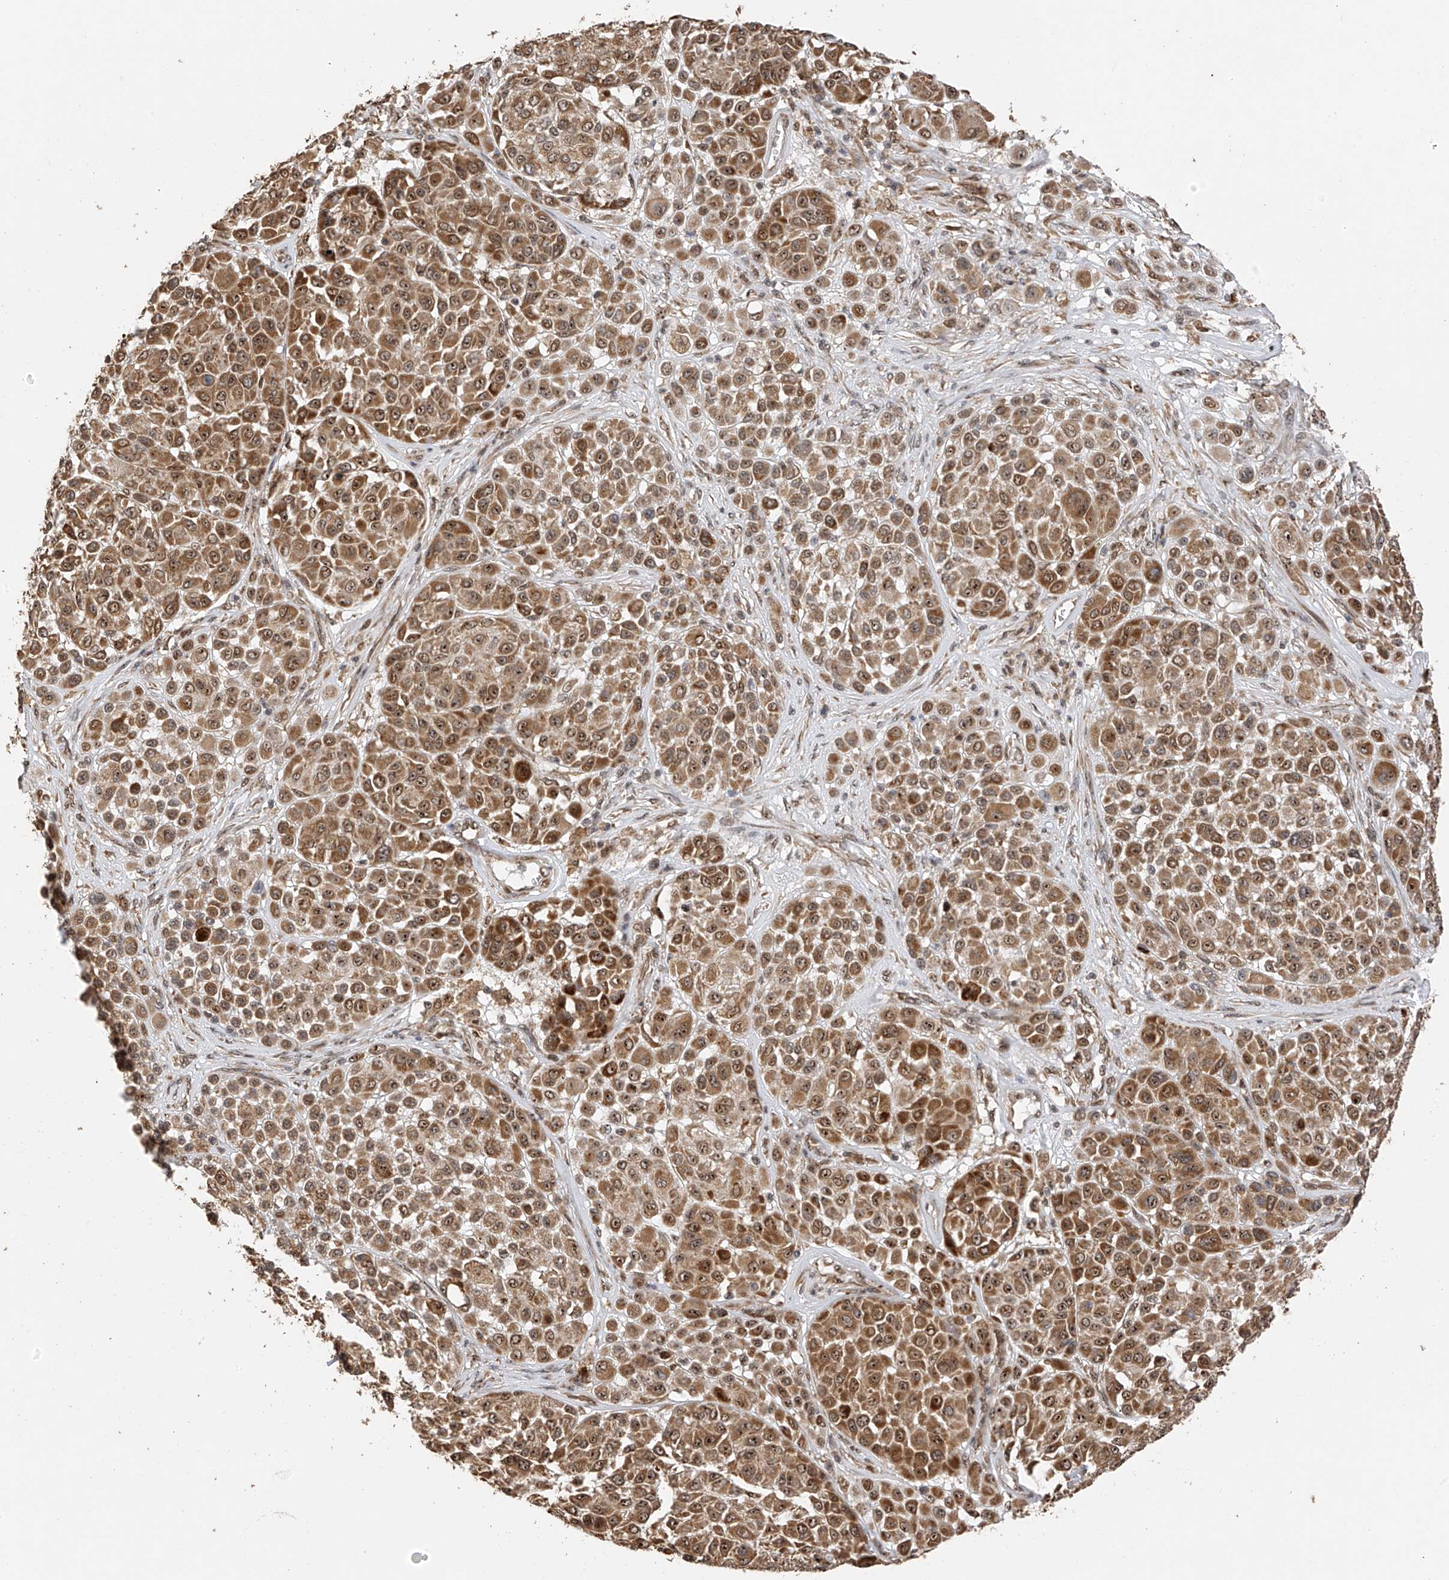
{"staining": {"intensity": "moderate", "quantity": ">75%", "location": "cytoplasmic/membranous,nuclear"}, "tissue": "melanoma", "cell_type": "Tumor cells", "image_type": "cancer", "snomed": [{"axis": "morphology", "description": "Malignant melanoma, Metastatic site"}, {"axis": "topography", "description": "Soft tissue"}], "caption": "Immunohistochemical staining of human malignant melanoma (metastatic site) demonstrates moderate cytoplasmic/membranous and nuclear protein expression in about >75% of tumor cells.", "gene": "ERLEC1", "patient": {"sex": "male", "age": 41}}